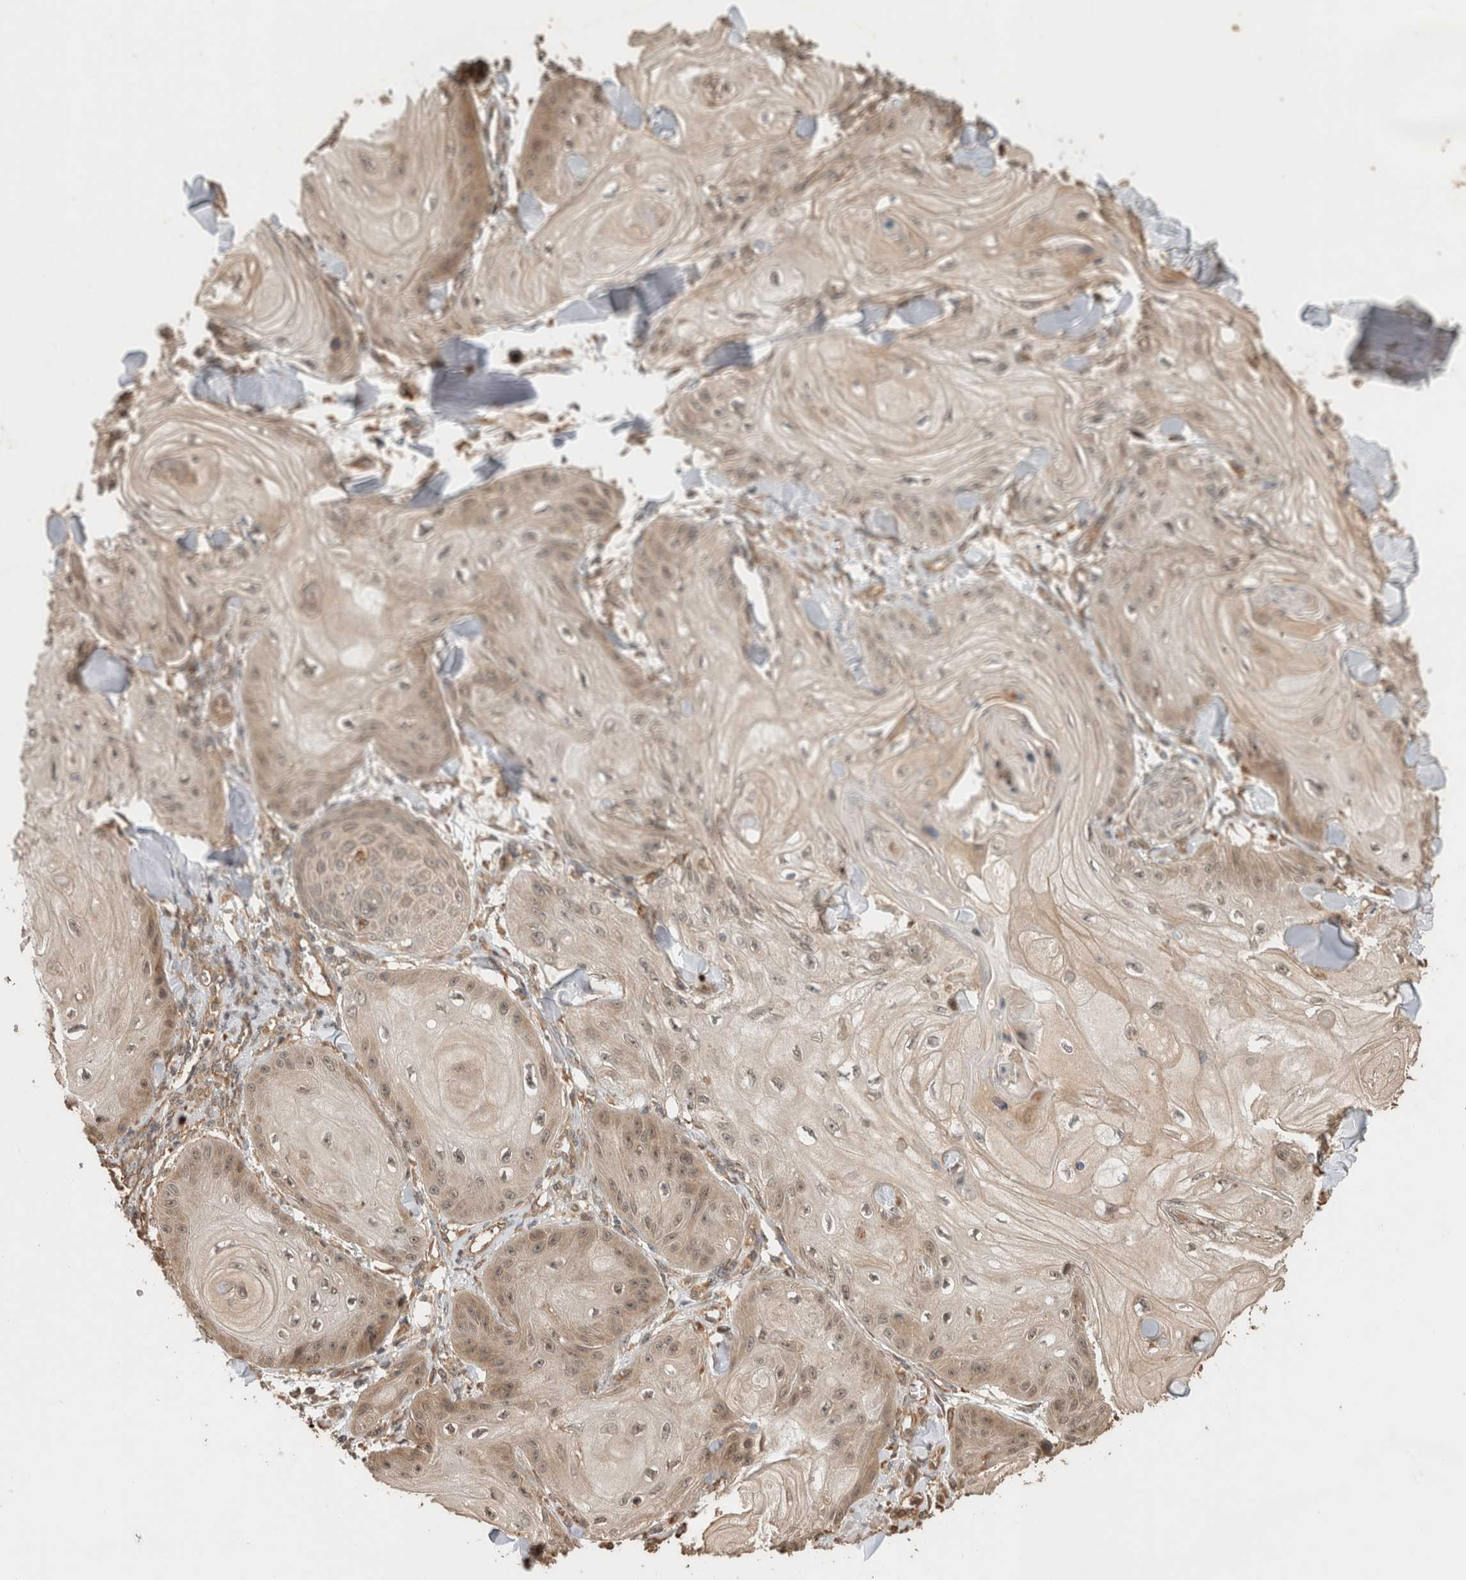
{"staining": {"intensity": "weak", "quantity": ">75%", "location": "cytoplasmic/membranous"}, "tissue": "skin cancer", "cell_type": "Tumor cells", "image_type": "cancer", "snomed": [{"axis": "morphology", "description": "Squamous cell carcinoma, NOS"}, {"axis": "topography", "description": "Skin"}], "caption": "Immunohistochemistry (IHC) photomicrograph of human skin cancer (squamous cell carcinoma) stained for a protein (brown), which demonstrates low levels of weak cytoplasmic/membranous staining in about >75% of tumor cells.", "gene": "OTUD6B", "patient": {"sex": "male", "age": 74}}